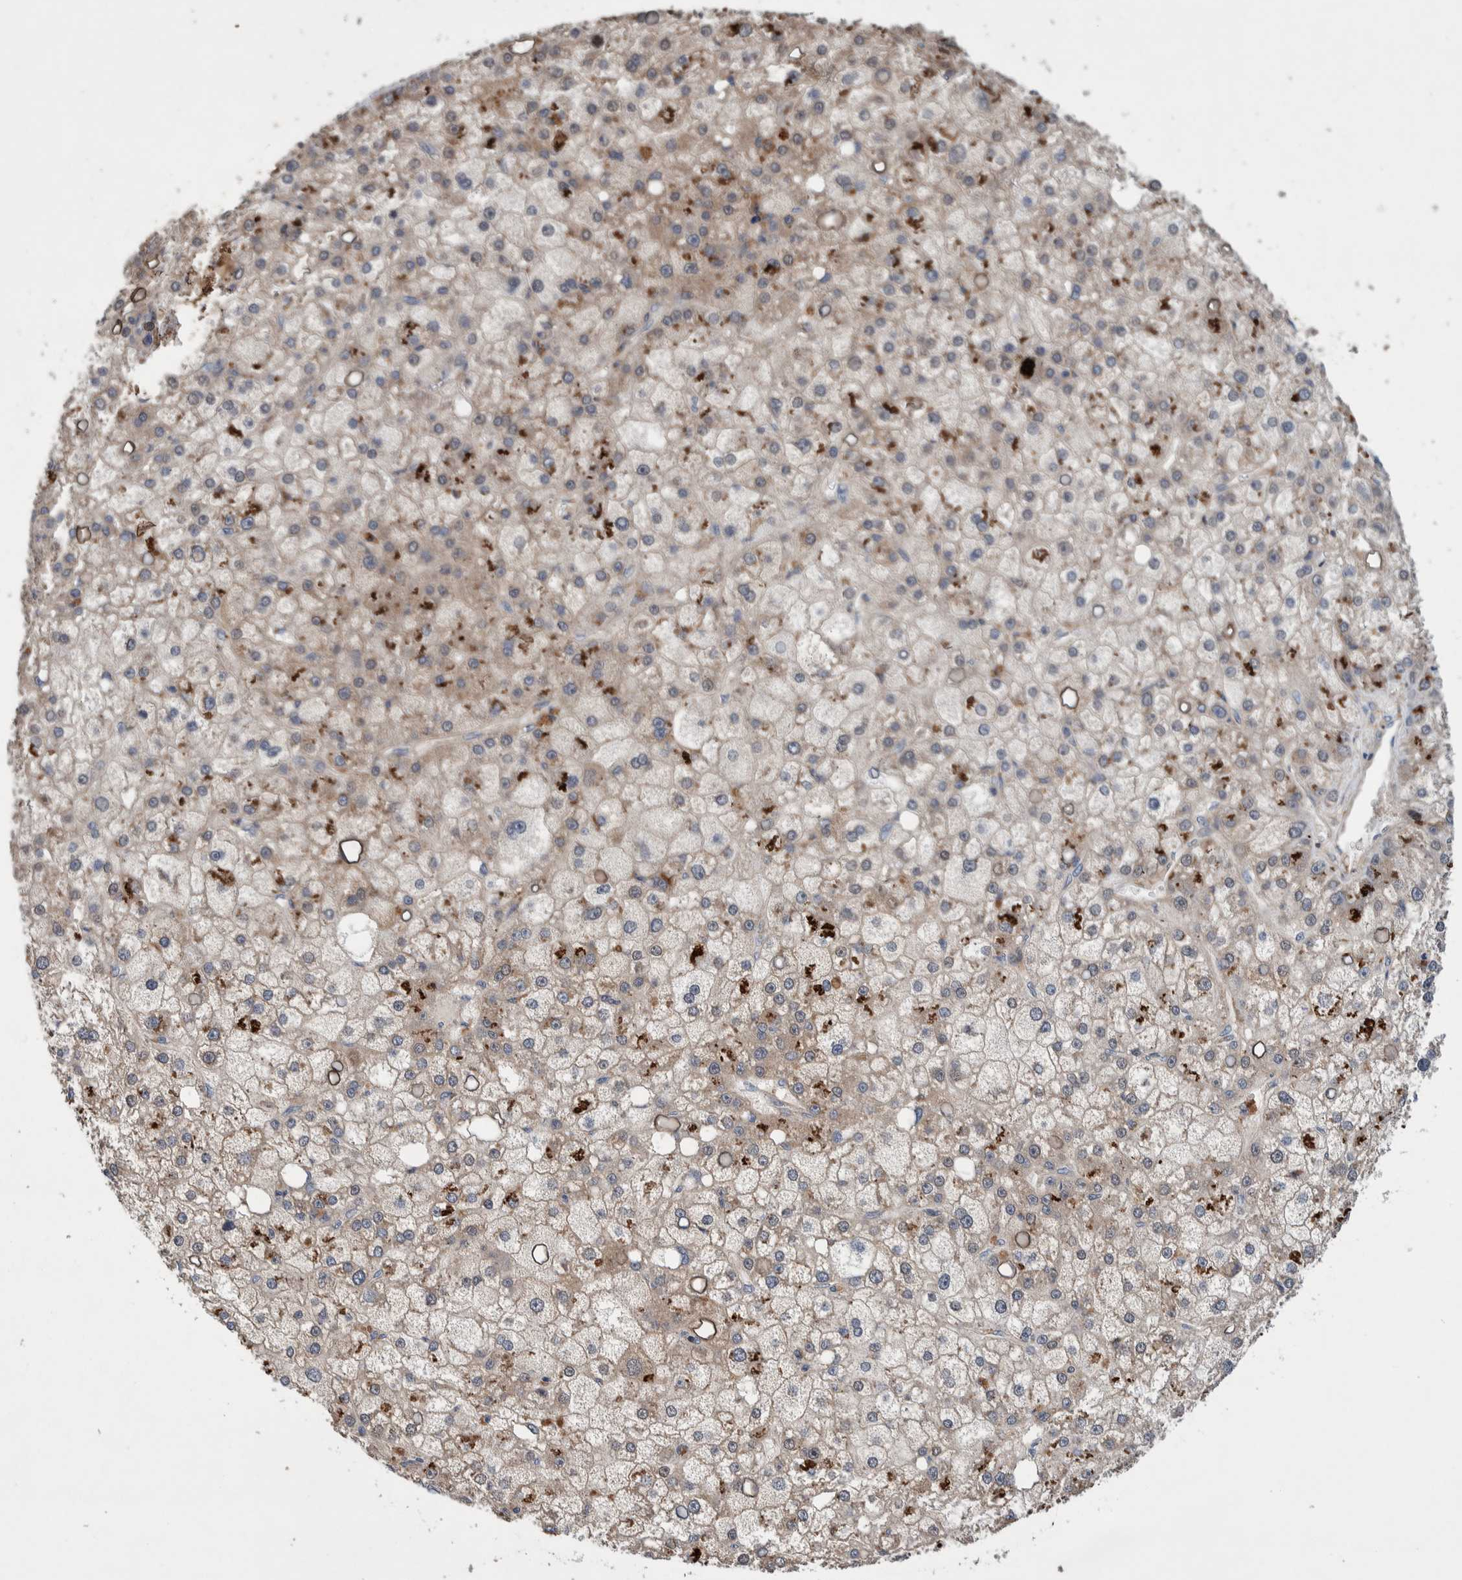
{"staining": {"intensity": "weak", "quantity": "25%-75%", "location": "cytoplasmic/membranous"}, "tissue": "liver cancer", "cell_type": "Tumor cells", "image_type": "cancer", "snomed": [{"axis": "morphology", "description": "Carcinoma, Hepatocellular, NOS"}, {"axis": "topography", "description": "Liver"}], "caption": "There is low levels of weak cytoplasmic/membranous expression in tumor cells of liver cancer (hepatocellular carcinoma), as demonstrated by immunohistochemical staining (brown color).", "gene": "PIK3R6", "patient": {"sex": "male", "age": 67}}